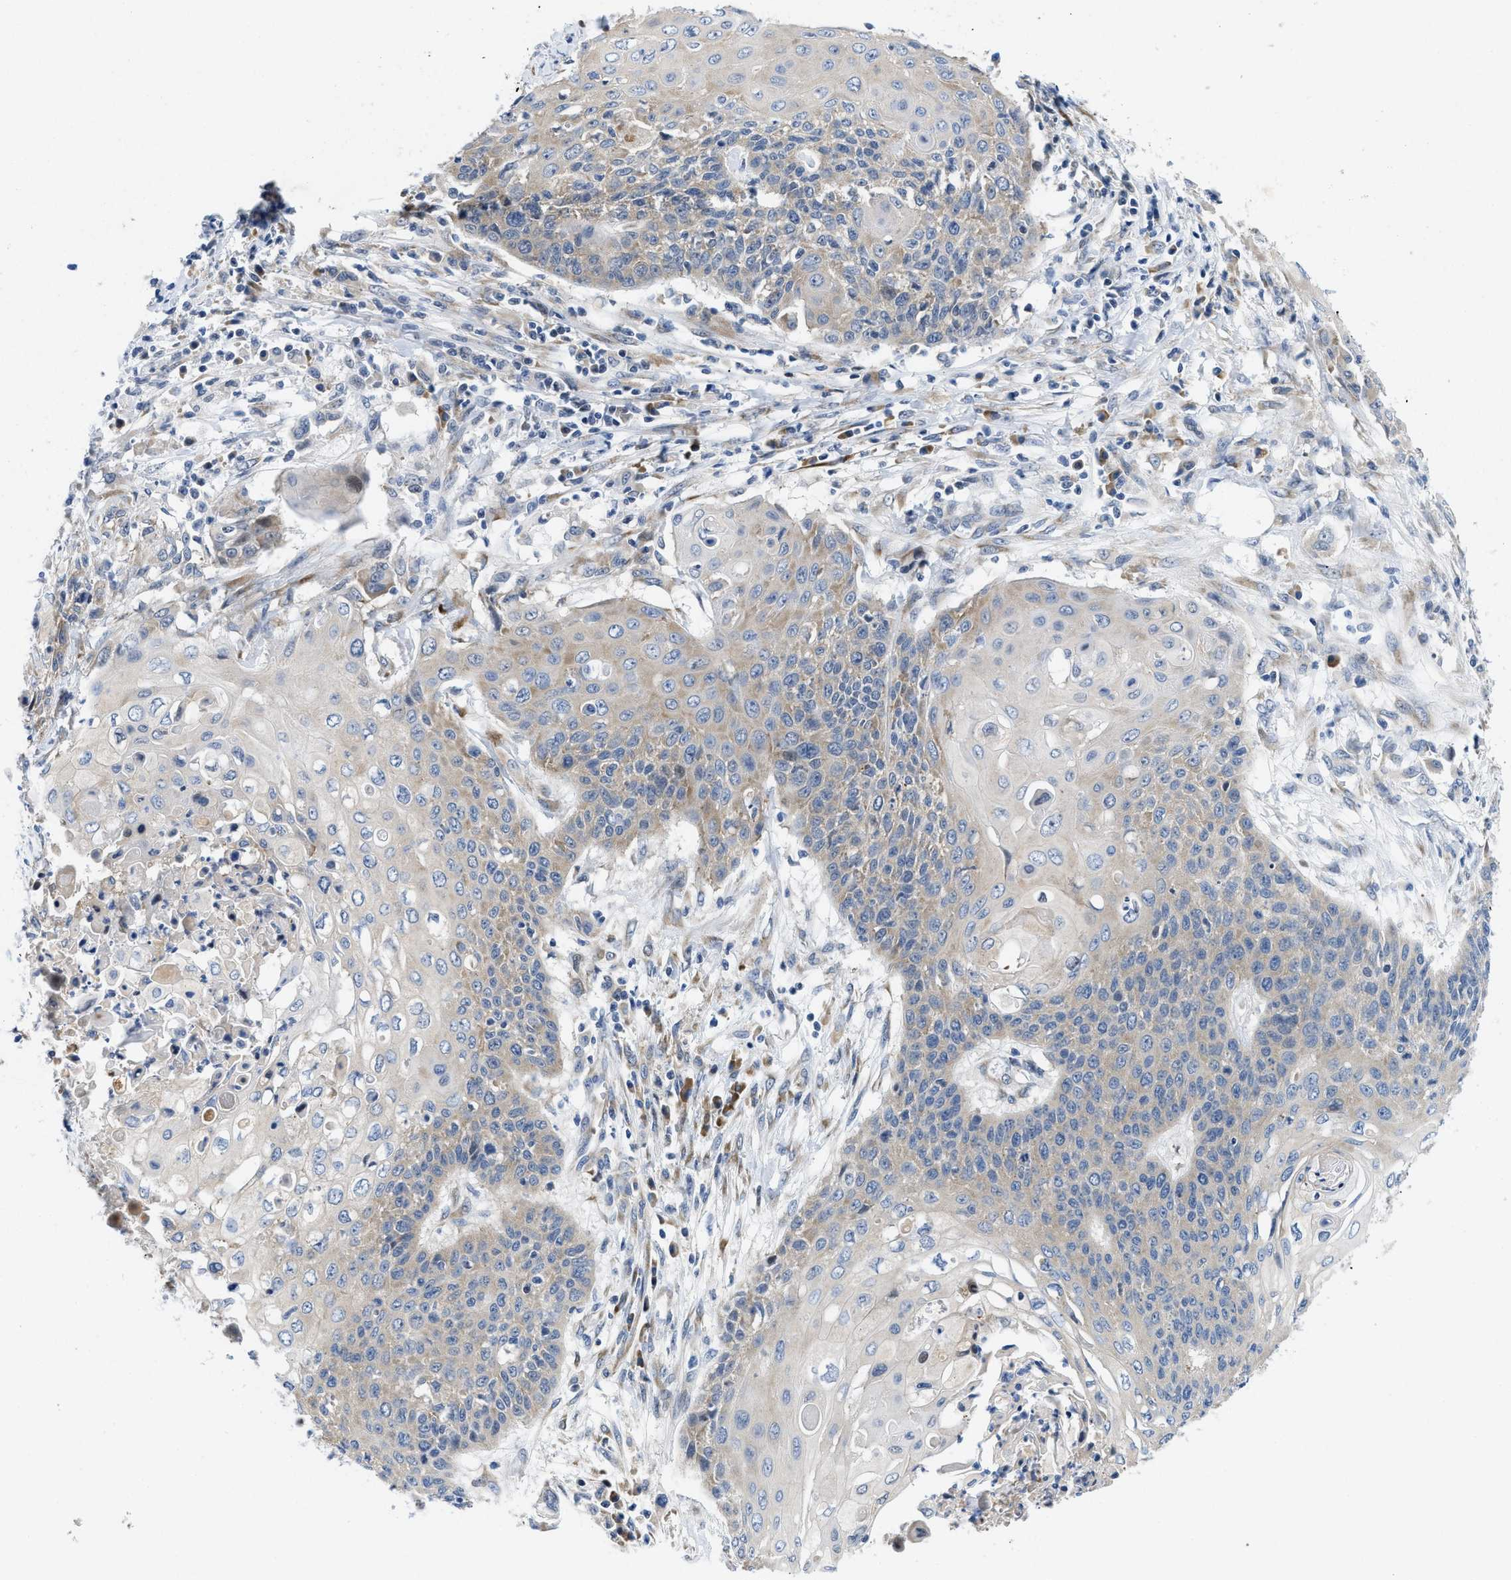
{"staining": {"intensity": "weak", "quantity": "25%-75%", "location": "cytoplasmic/membranous"}, "tissue": "cervical cancer", "cell_type": "Tumor cells", "image_type": "cancer", "snomed": [{"axis": "morphology", "description": "Squamous cell carcinoma, NOS"}, {"axis": "topography", "description": "Cervix"}], "caption": "Approximately 25%-75% of tumor cells in cervical squamous cell carcinoma exhibit weak cytoplasmic/membranous protein positivity as visualized by brown immunohistochemical staining.", "gene": "IKBKE", "patient": {"sex": "female", "age": 39}}